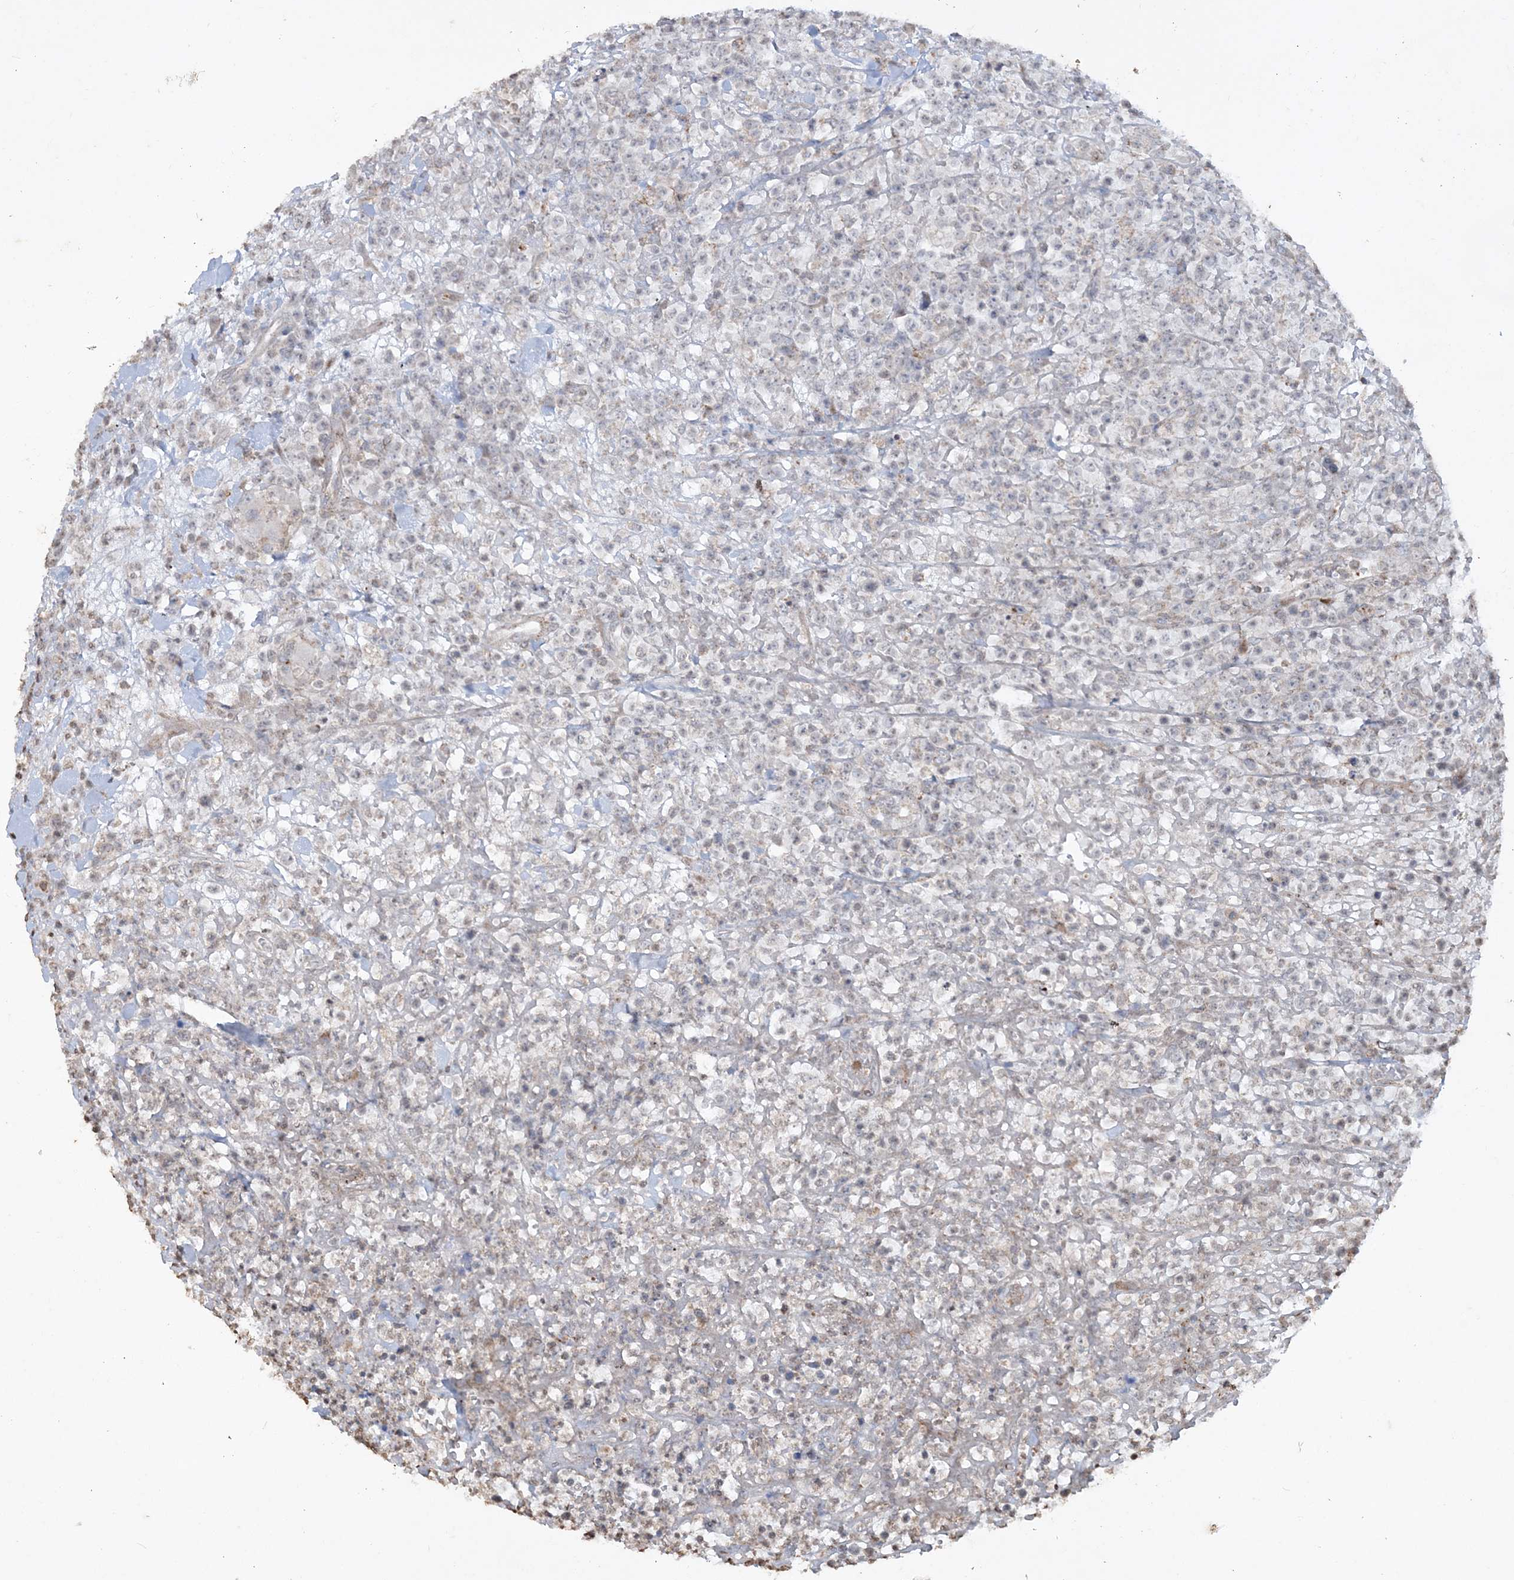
{"staining": {"intensity": "negative", "quantity": "none", "location": "none"}, "tissue": "lymphoma", "cell_type": "Tumor cells", "image_type": "cancer", "snomed": [{"axis": "morphology", "description": "Malignant lymphoma, non-Hodgkin's type, High grade"}, {"axis": "topography", "description": "Colon"}], "caption": "Protein analysis of lymphoma displays no significant staining in tumor cells. Nuclei are stained in blue.", "gene": "TTC7A", "patient": {"sex": "female", "age": 53}}